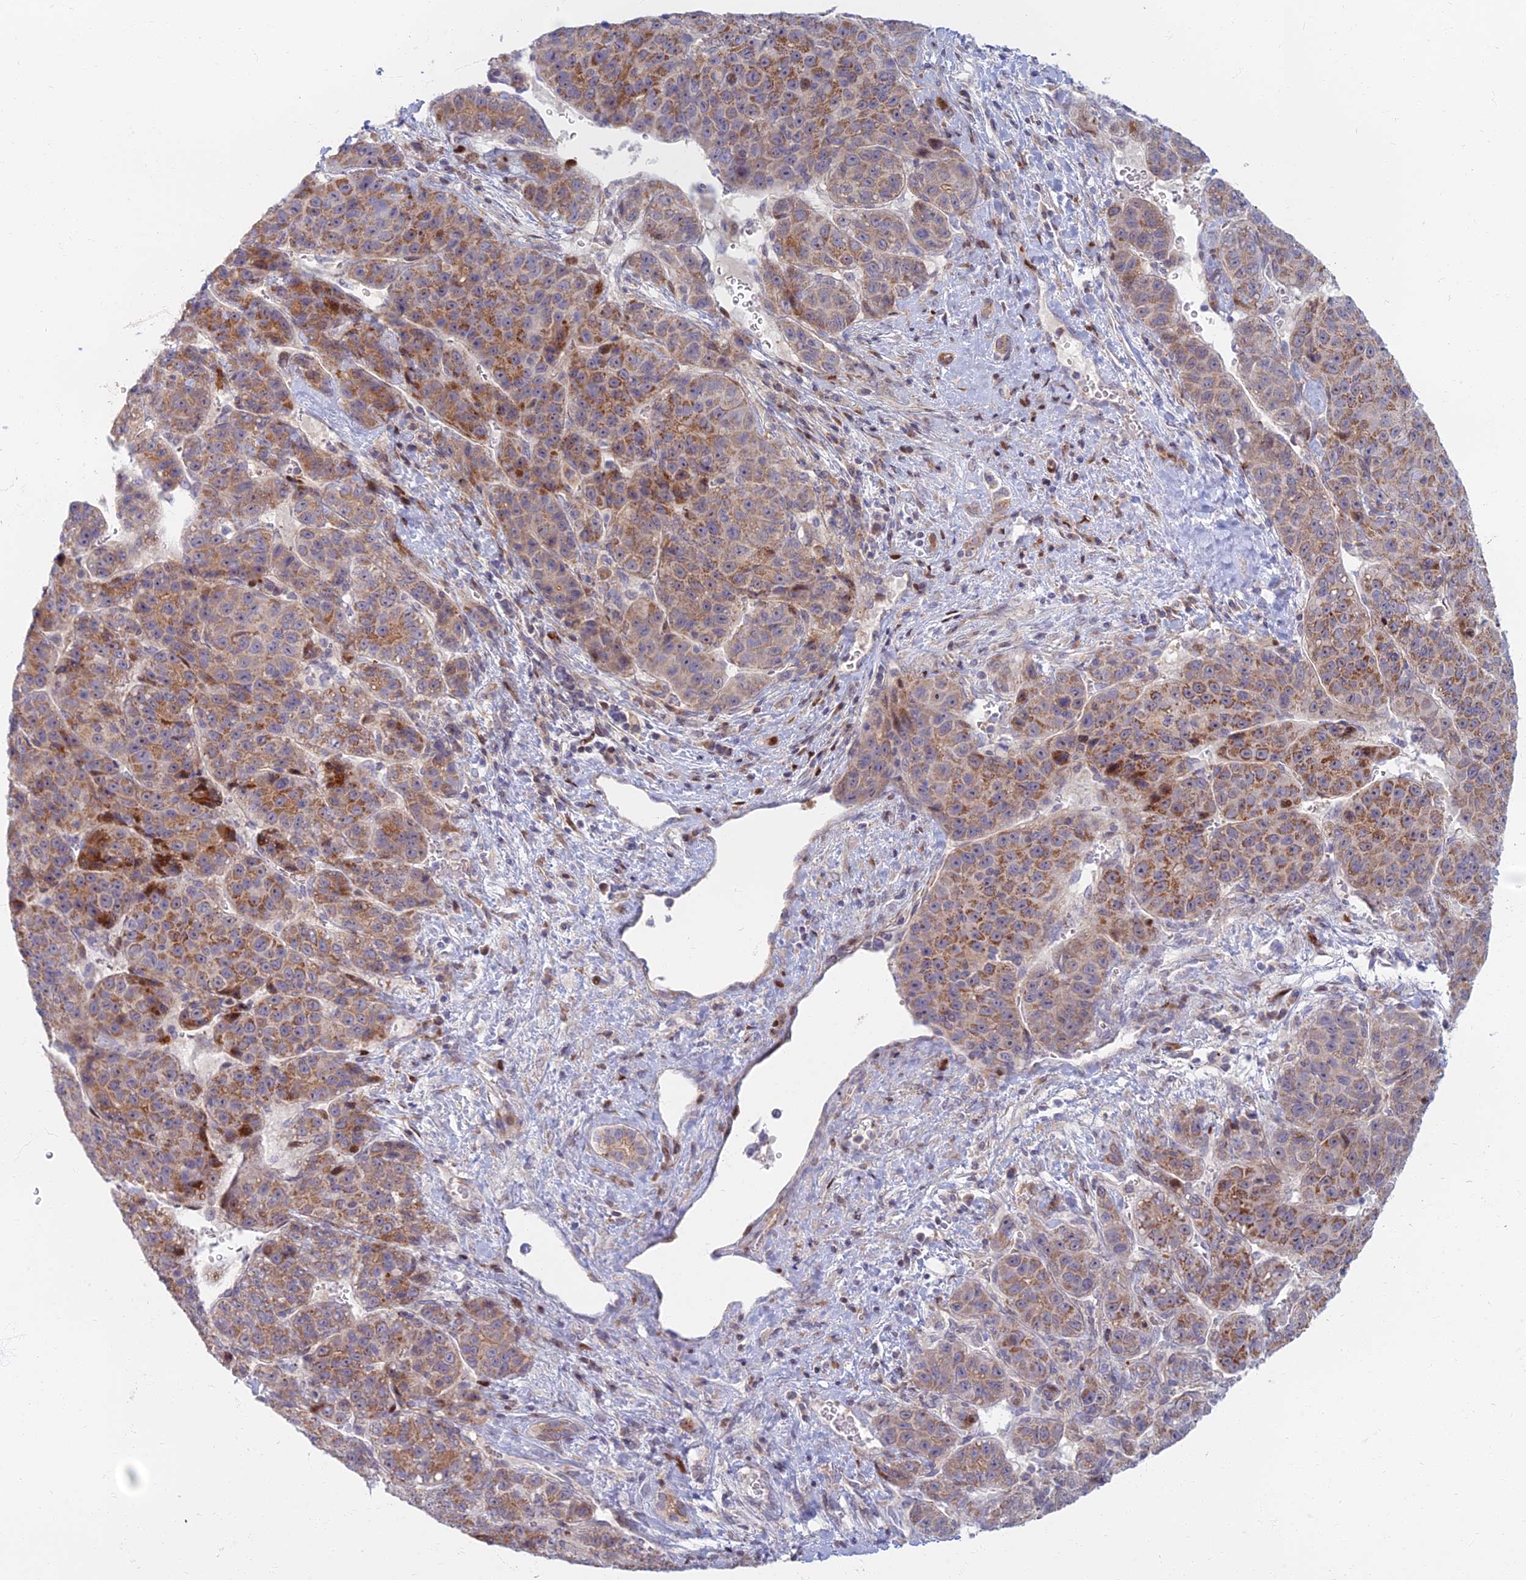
{"staining": {"intensity": "moderate", "quantity": ">75%", "location": "cytoplasmic/membranous"}, "tissue": "liver cancer", "cell_type": "Tumor cells", "image_type": "cancer", "snomed": [{"axis": "morphology", "description": "Carcinoma, Hepatocellular, NOS"}, {"axis": "topography", "description": "Liver"}], "caption": "IHC histopathology image of neoplastic tissue: liver cancer stained using immunohistochemistry reveals medium levels of moderate protein expression localized specifically in the cytoplasmic/membranous of tumor cells, appearing as a cytoplasmic/membranous brown color.", "gene": "C15orf40", "patient": {"sex": "female", "age": 53}}